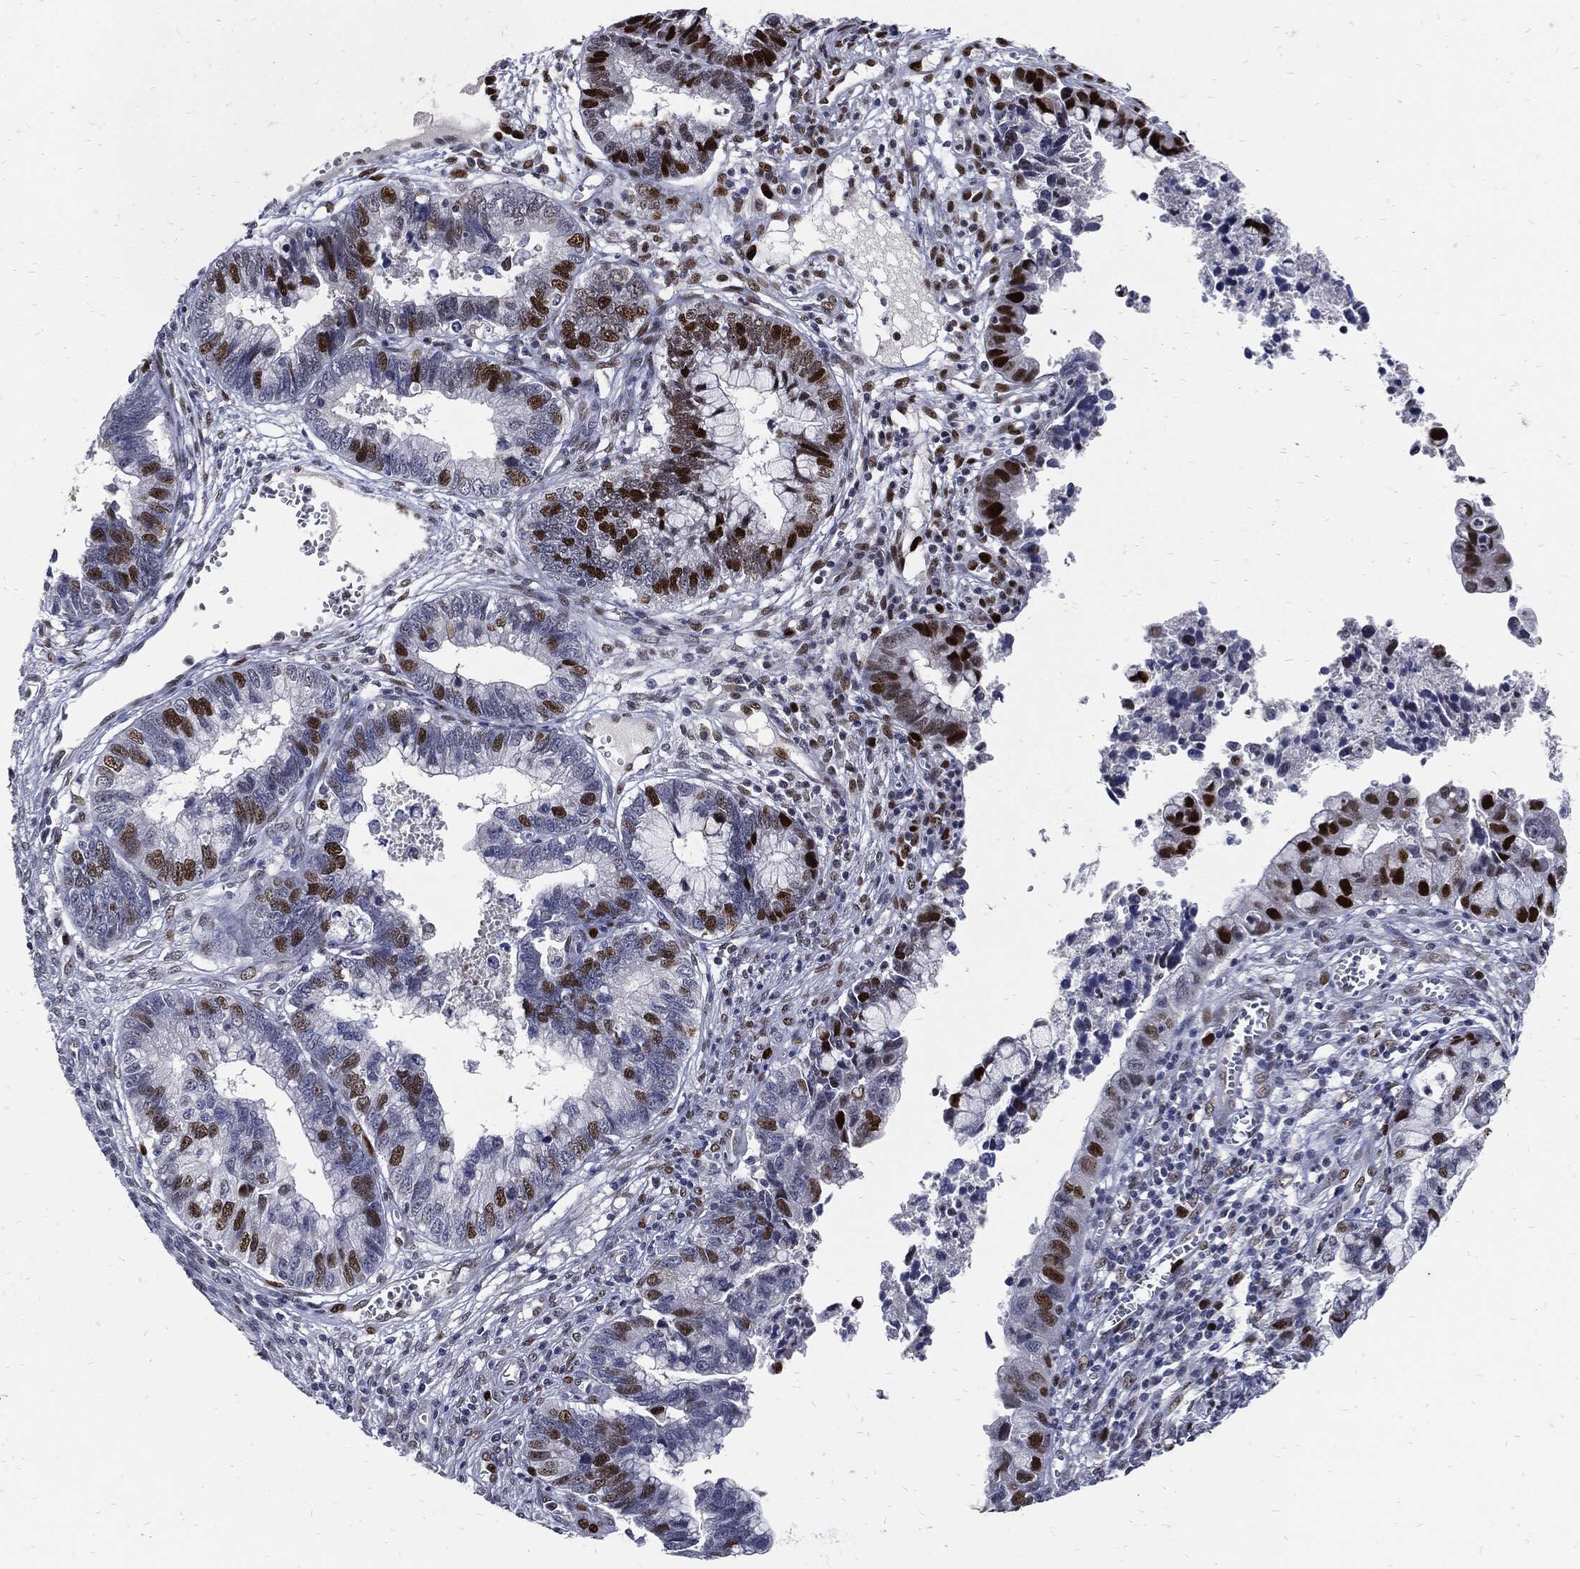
{"staining": {"intensity": "strong", "quantity": "<25%", "location": "nuclear"}, "tissue": "cervical cancer", "cell_type": "Tumor cells", "image_type": "cancer", "snomed": [{"axis": "morphology", "description": "Adenocarcinoma, NOS"}, {"axis": "topography", "description": "Cervix"}], "caption": "This micrograph demonstrates immunohistochemistry (IHC) staining of human cervical cancer (adenocarcinoma), with medium strong nuclear expression in approximately <25% of tumor cells.", "gene": "NBN", "patient": {"sex": "female", "age": 44}}